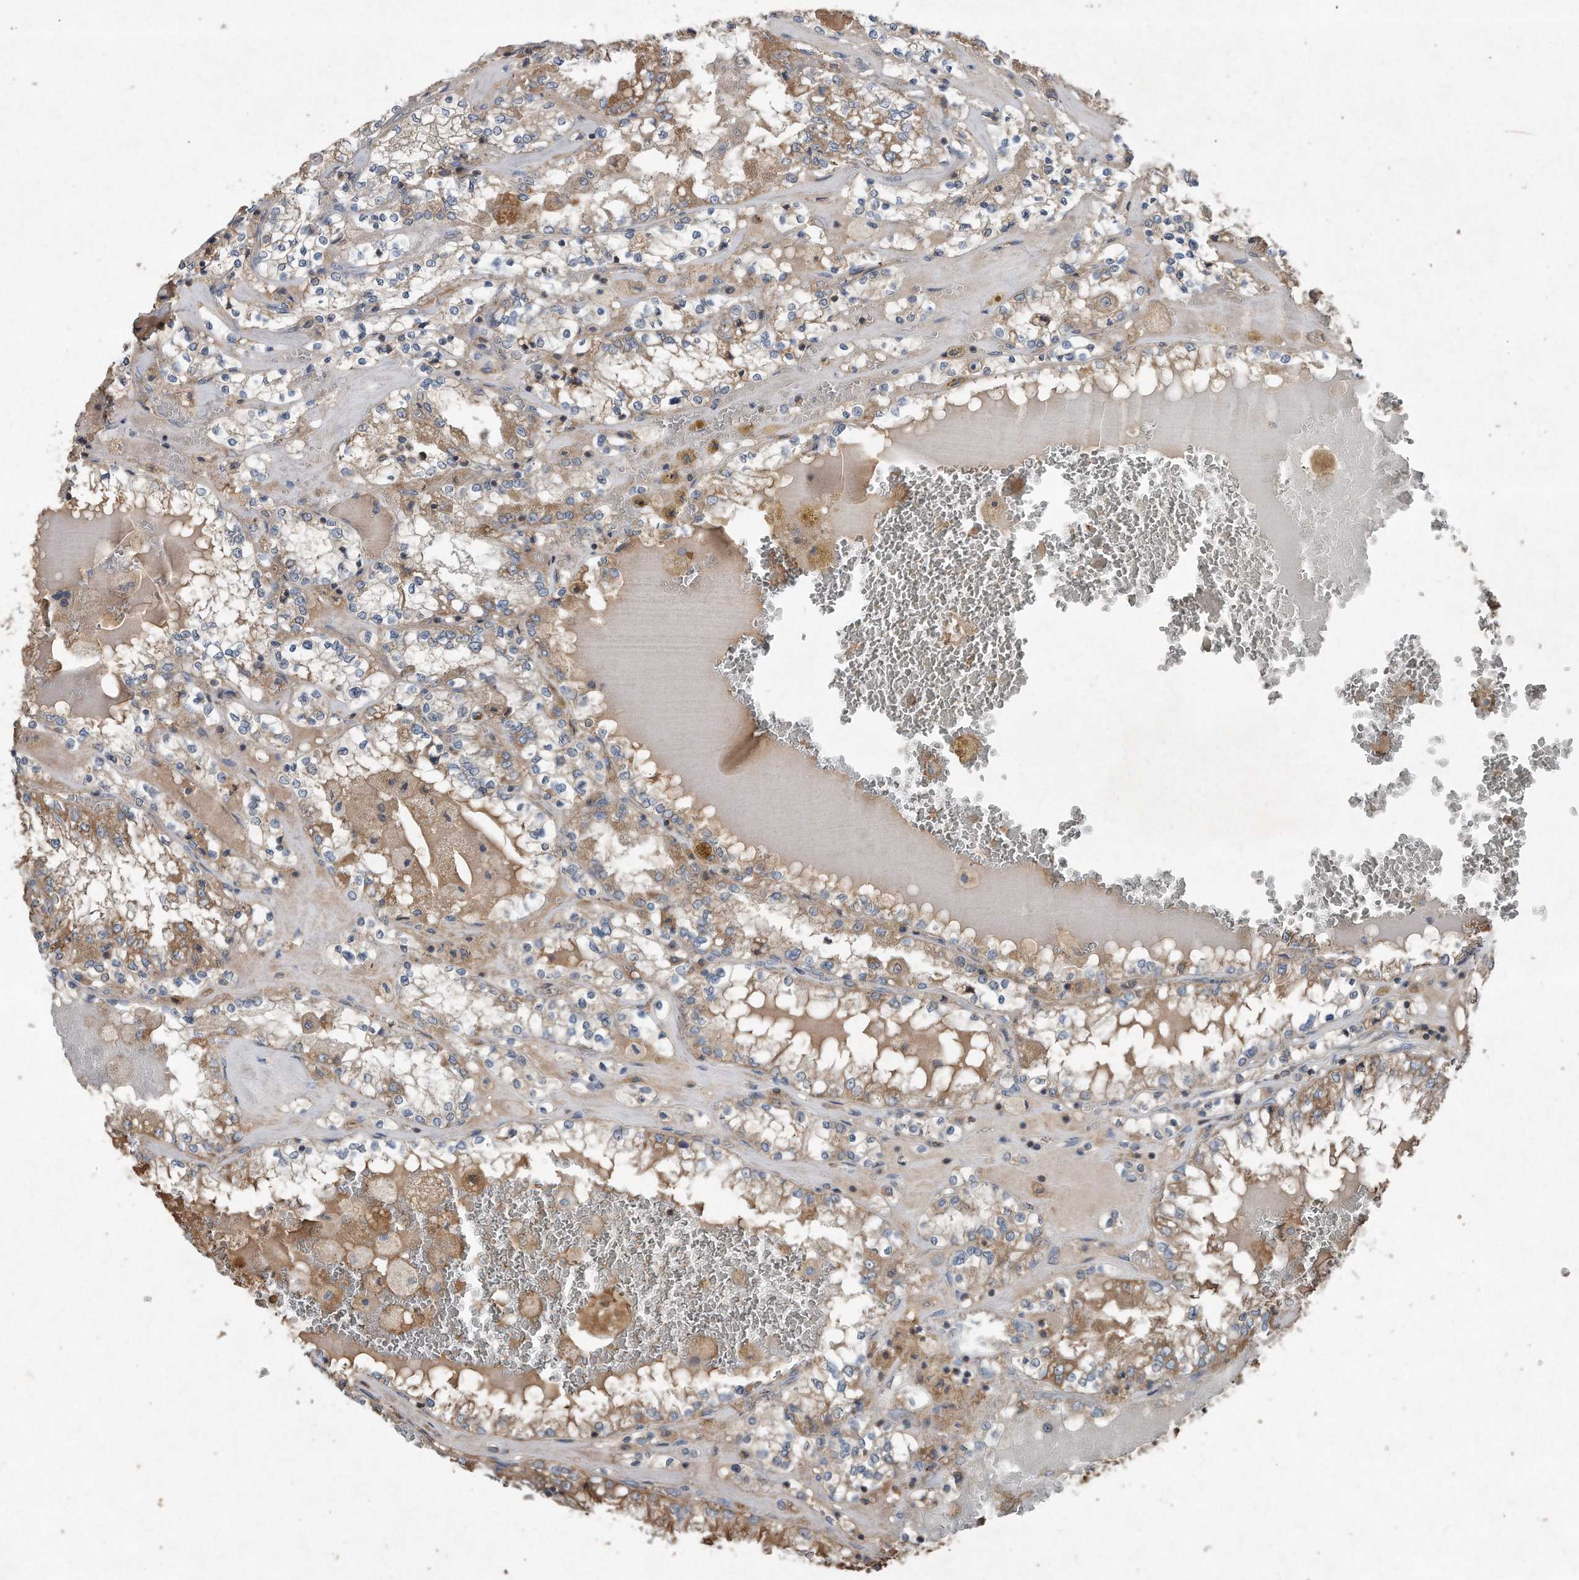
{"staining": {"intensity": "moderate", "quantity": "<25%", "location": "cytoplasmic/membranous"}, "tissue": "renal cancer", "cell_type": "Tumor cells", "image_type": "cancer", "snomed": [{"axis": "morphology", "description": "Adenocarcinoma, NOS"}, {"axis": "topography", "description": "Kidney"}], "caption": "Adenocarcinoma (renal) was stained to show a protein in brown. There is low levels of moderate cytoplasmic/membranous positivity in about <25% of tumor cells.", "gene": "SDHA", "patient": {"sex": "female", "age": 56}}